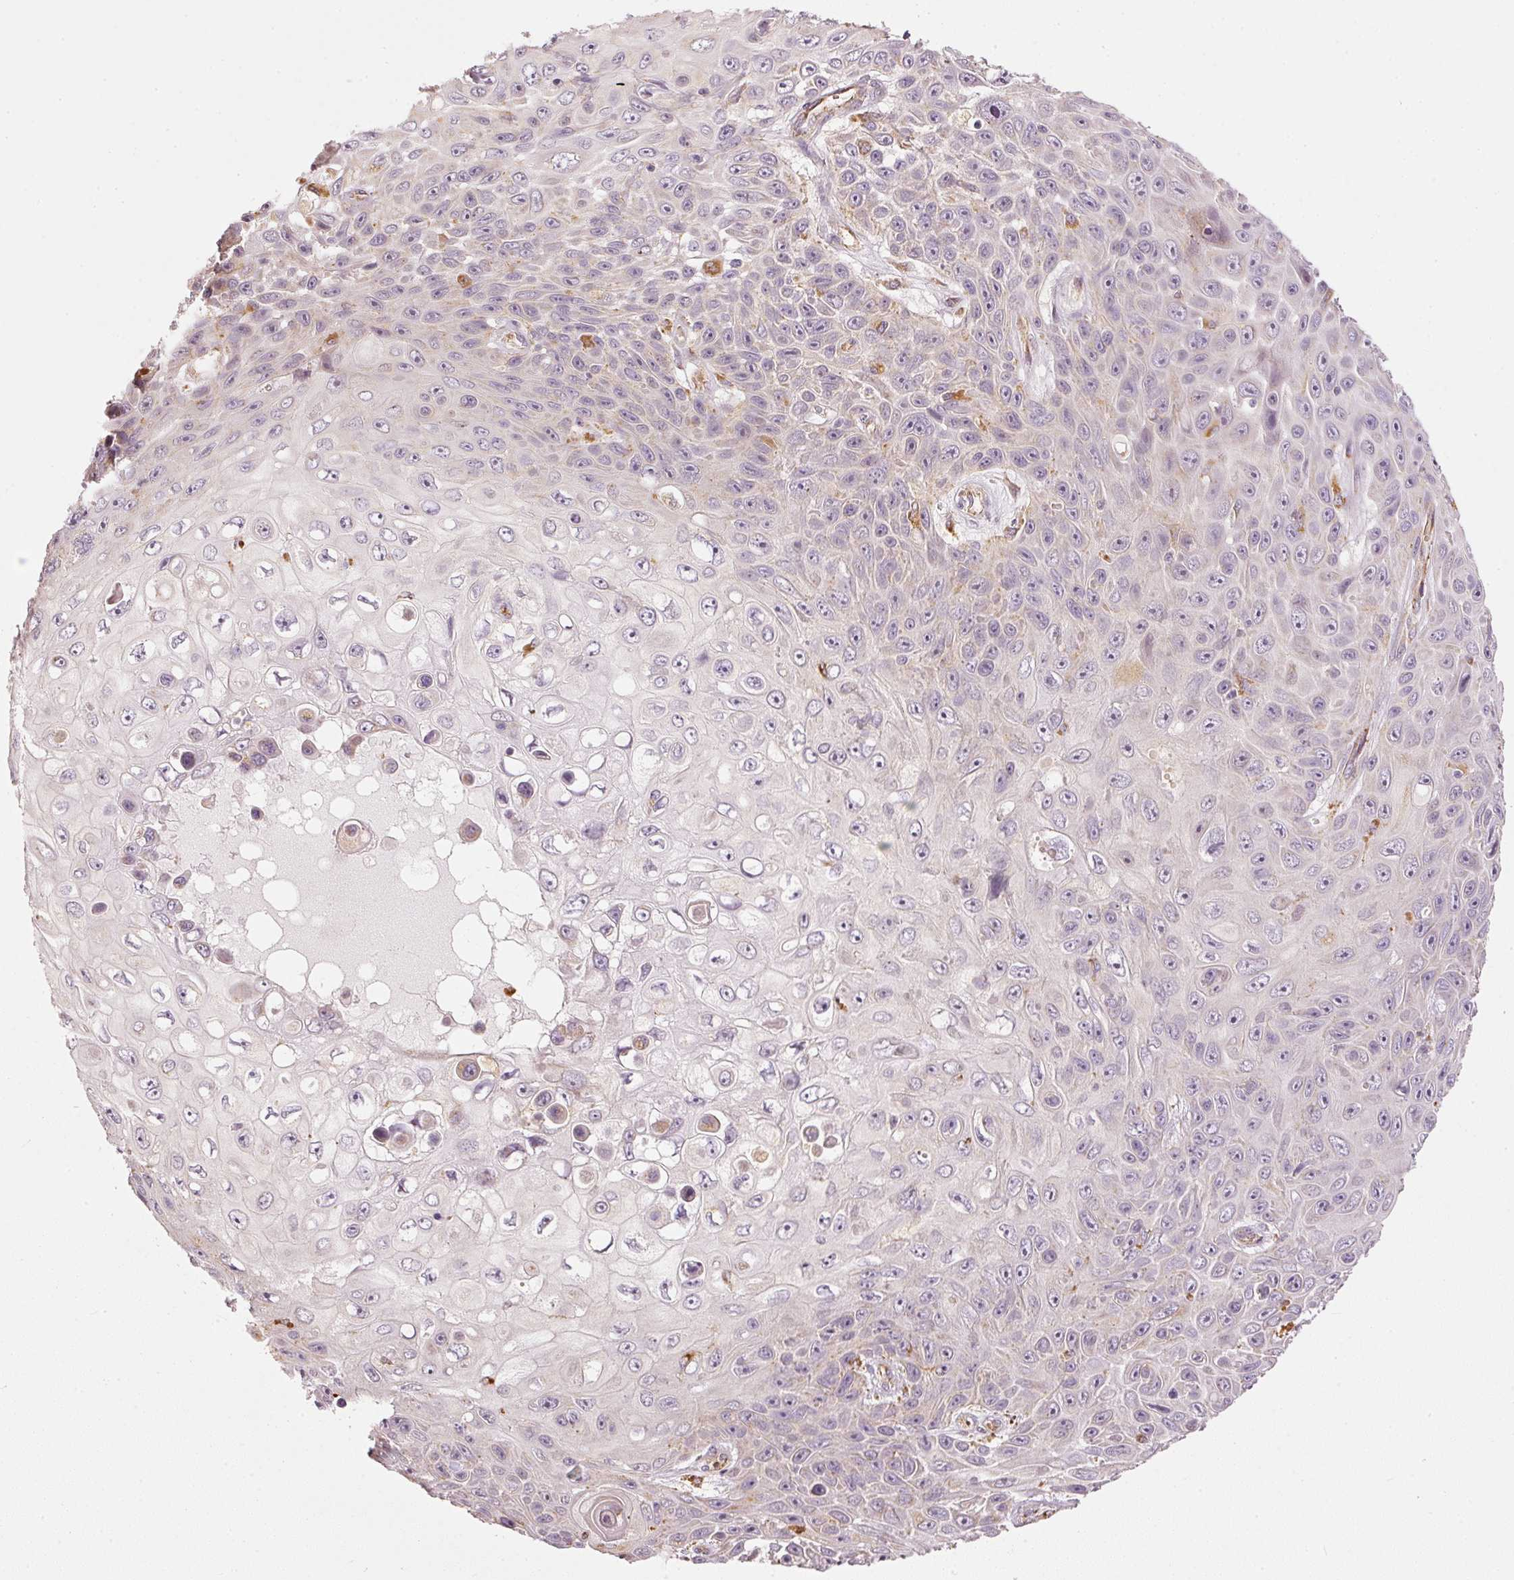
{"staining": {"intensity": "negative", "quantity": "none", "location": "none"}, "tissue": "skin cancer", "cell_type": "Tumor cells", "image_type": "cancer", "snomed": [{"axis": "morphology", "description": "Squamous cell carcinoma, NOS"}, {"axis": "topography", "description": "Skin"}], "caption": "This is a image of immunohistochemistry staining of squamous cell carcinoma (skin), which shows no expression in tumor cells.", "gene": "MTHFD1L", "patient": {"sex": "male", "age": 82}}